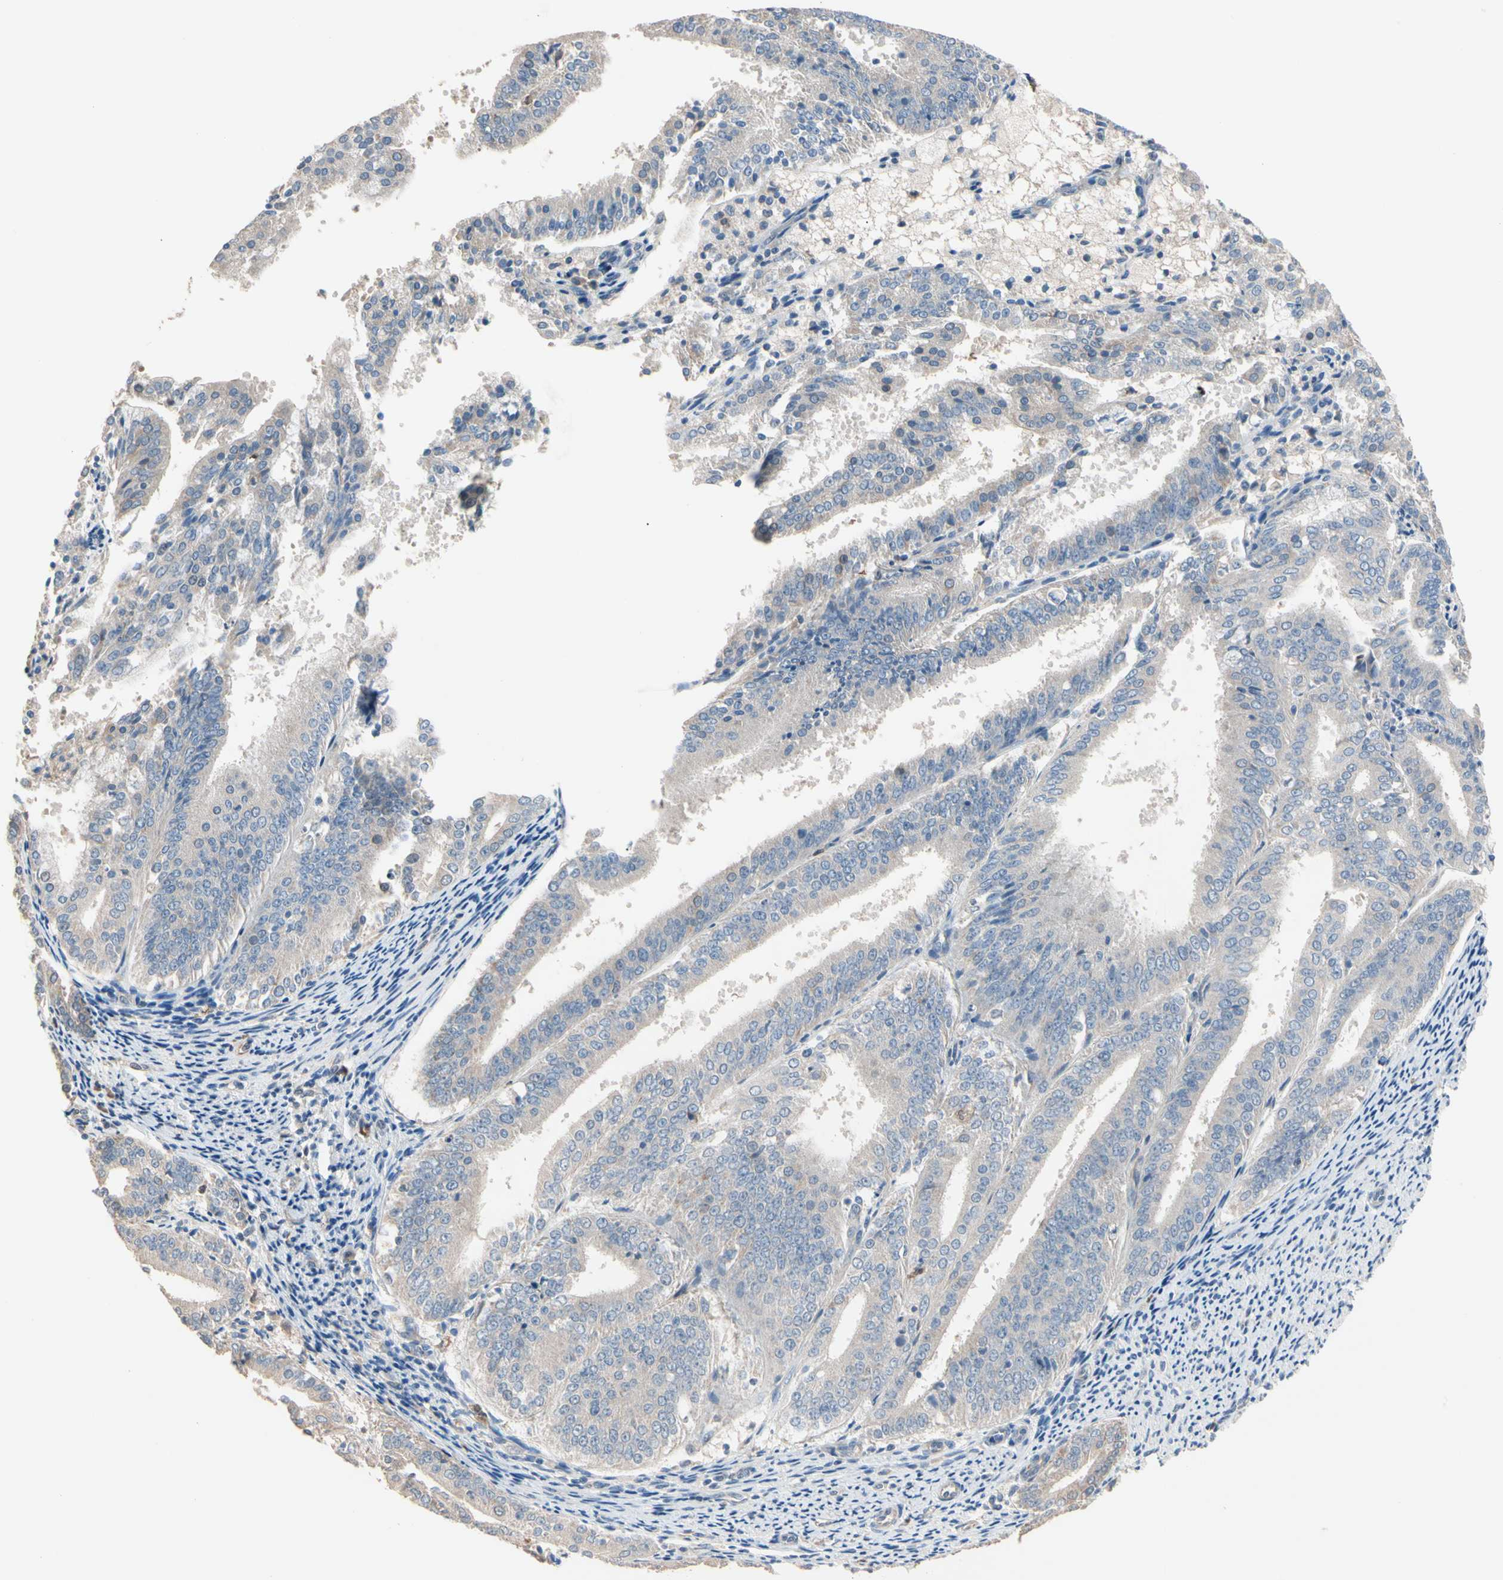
{"staining": {"intensity": "weak", "quantity": "<25%", "location": "cytoplasmic/membranous"}, "tissue": "endometrial cancer", "cell_type": "Tumor cells", "image_type": "cancer", "snomed": [{"axis": "morphology", "description": "Adenocarcinoma, NOS"}, {"axis": "topography", "description": "Endometrium"}], "caption": "Endometrial cancer stained for a protein using immunohistochemistry (IHC) reveals no staining tumor cells.", "gene": "BBOX1", "patient": {"sex": "female", "age": 63}}